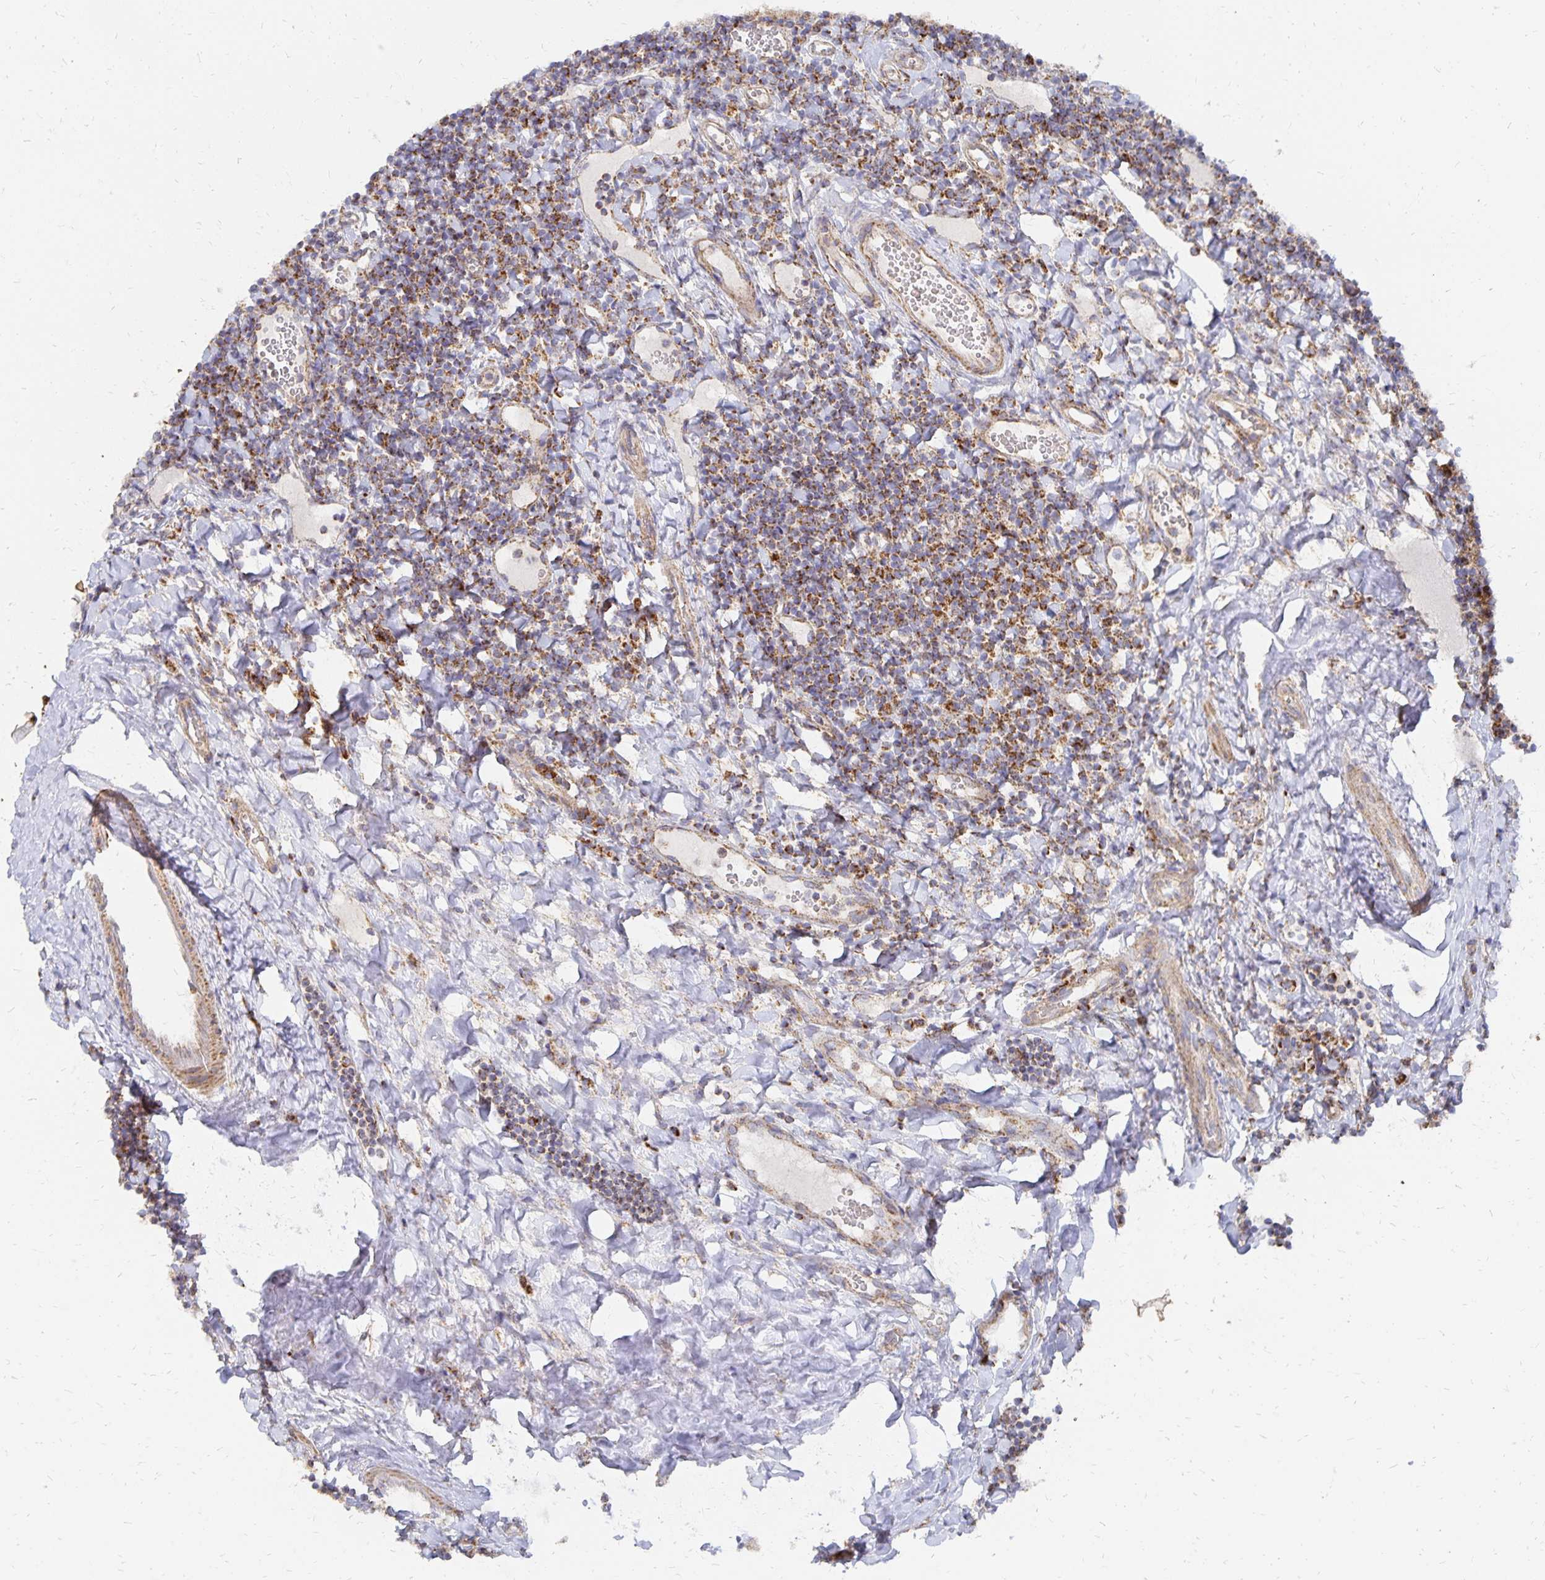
{"staining": {"intensity": "strong", "quantity": "25%-75%", "location": "cytoplasmic/membranous"}, "tissue": "tonsil", "cell_type": "Non-germinal center cells", "image_type": "normal", "snomed": [{"axis": "morphology", "description": "Normal tissue, NOS"}, {"axis": "topography", "description": "Tonsil"}], "caption": "Human tonsil stained with a brown dye reveals strong cytoplasmic/membranous positive expression in about 25%-75% of non-germinal center cells.", "gene": "STOML2", "patient": {"sex": "female", "age": 10}}